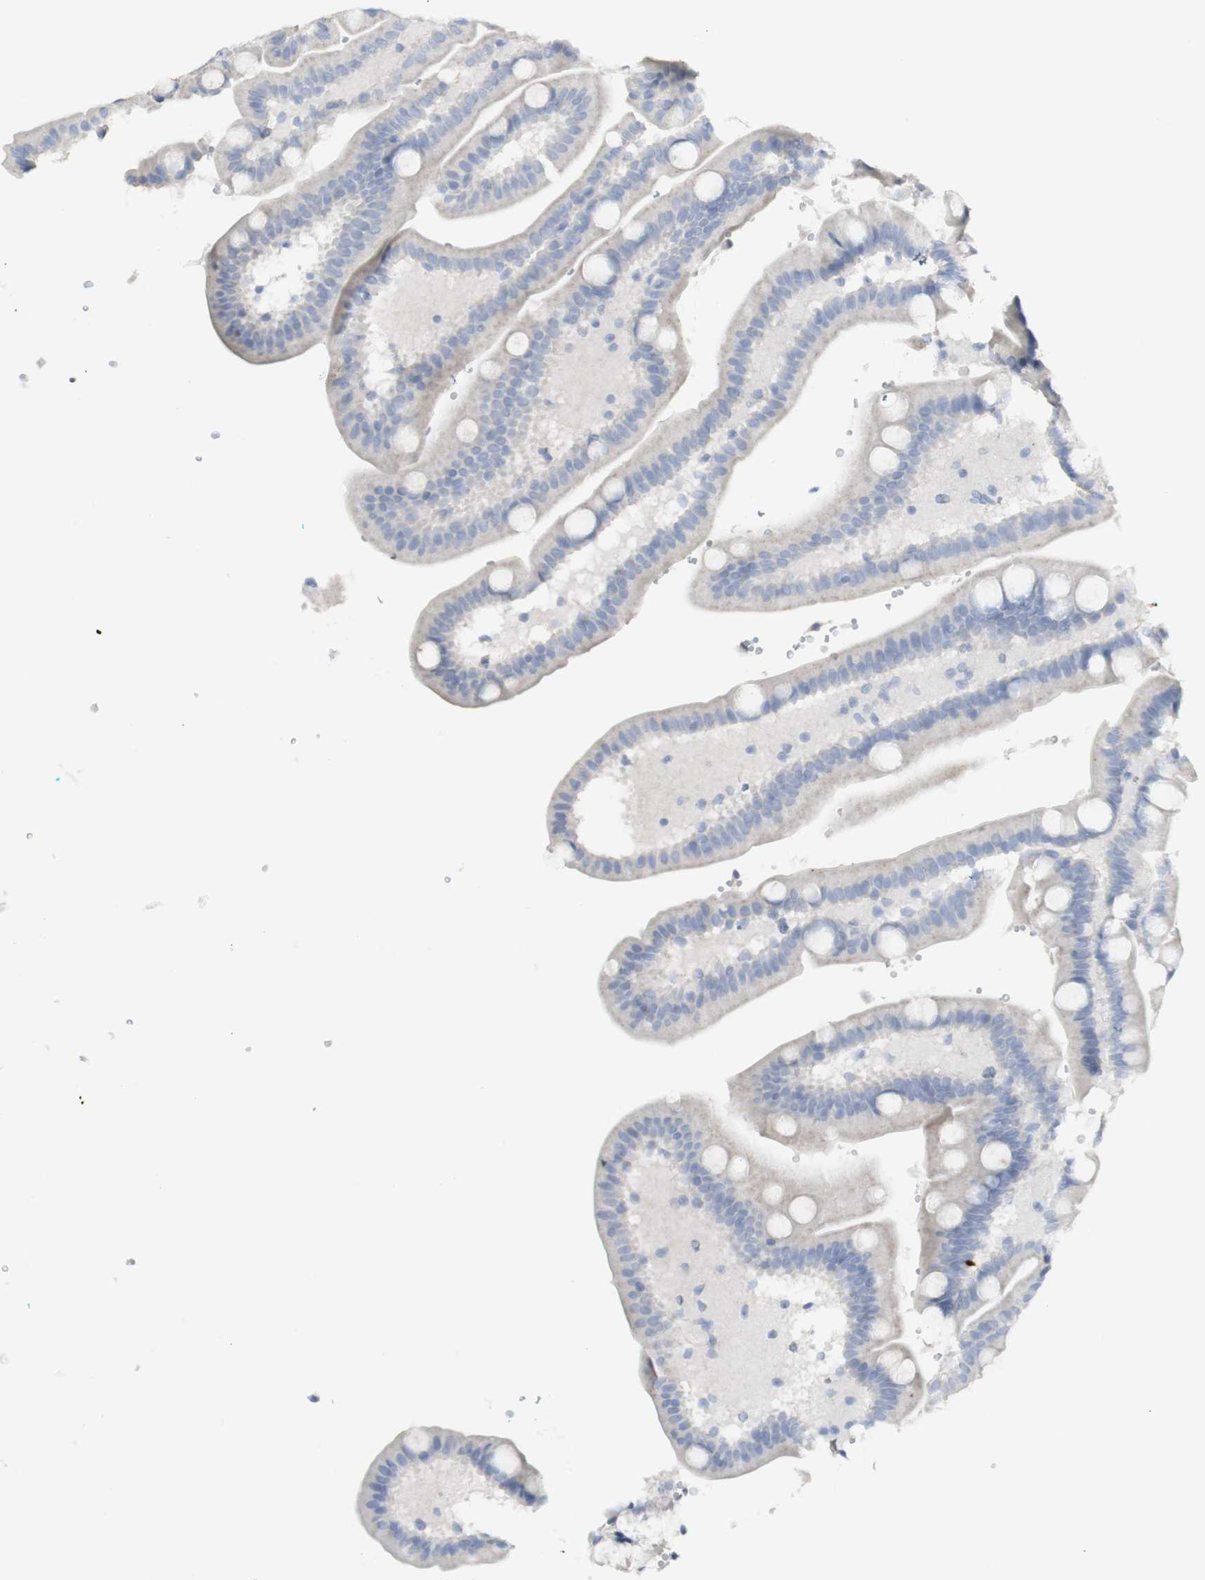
{"staining": {"intensity": "negative", "quantity": "none", "location": "none"}, "tissue": "duodenum", "cell_type": "Glandular cells", "image_type": "normal", "snomed": [{"axis": "morphology", "description": "Normal tissue, NOS"}, {"axis": "topography", "description": "Duodenum"}], "caption": "Immunohistochemistry image of benign duodenum stained for a protein (brown), which shows no expression in glandular cells.", "gene": "CD207", "patient": {"sex": "male", "age": 54}}